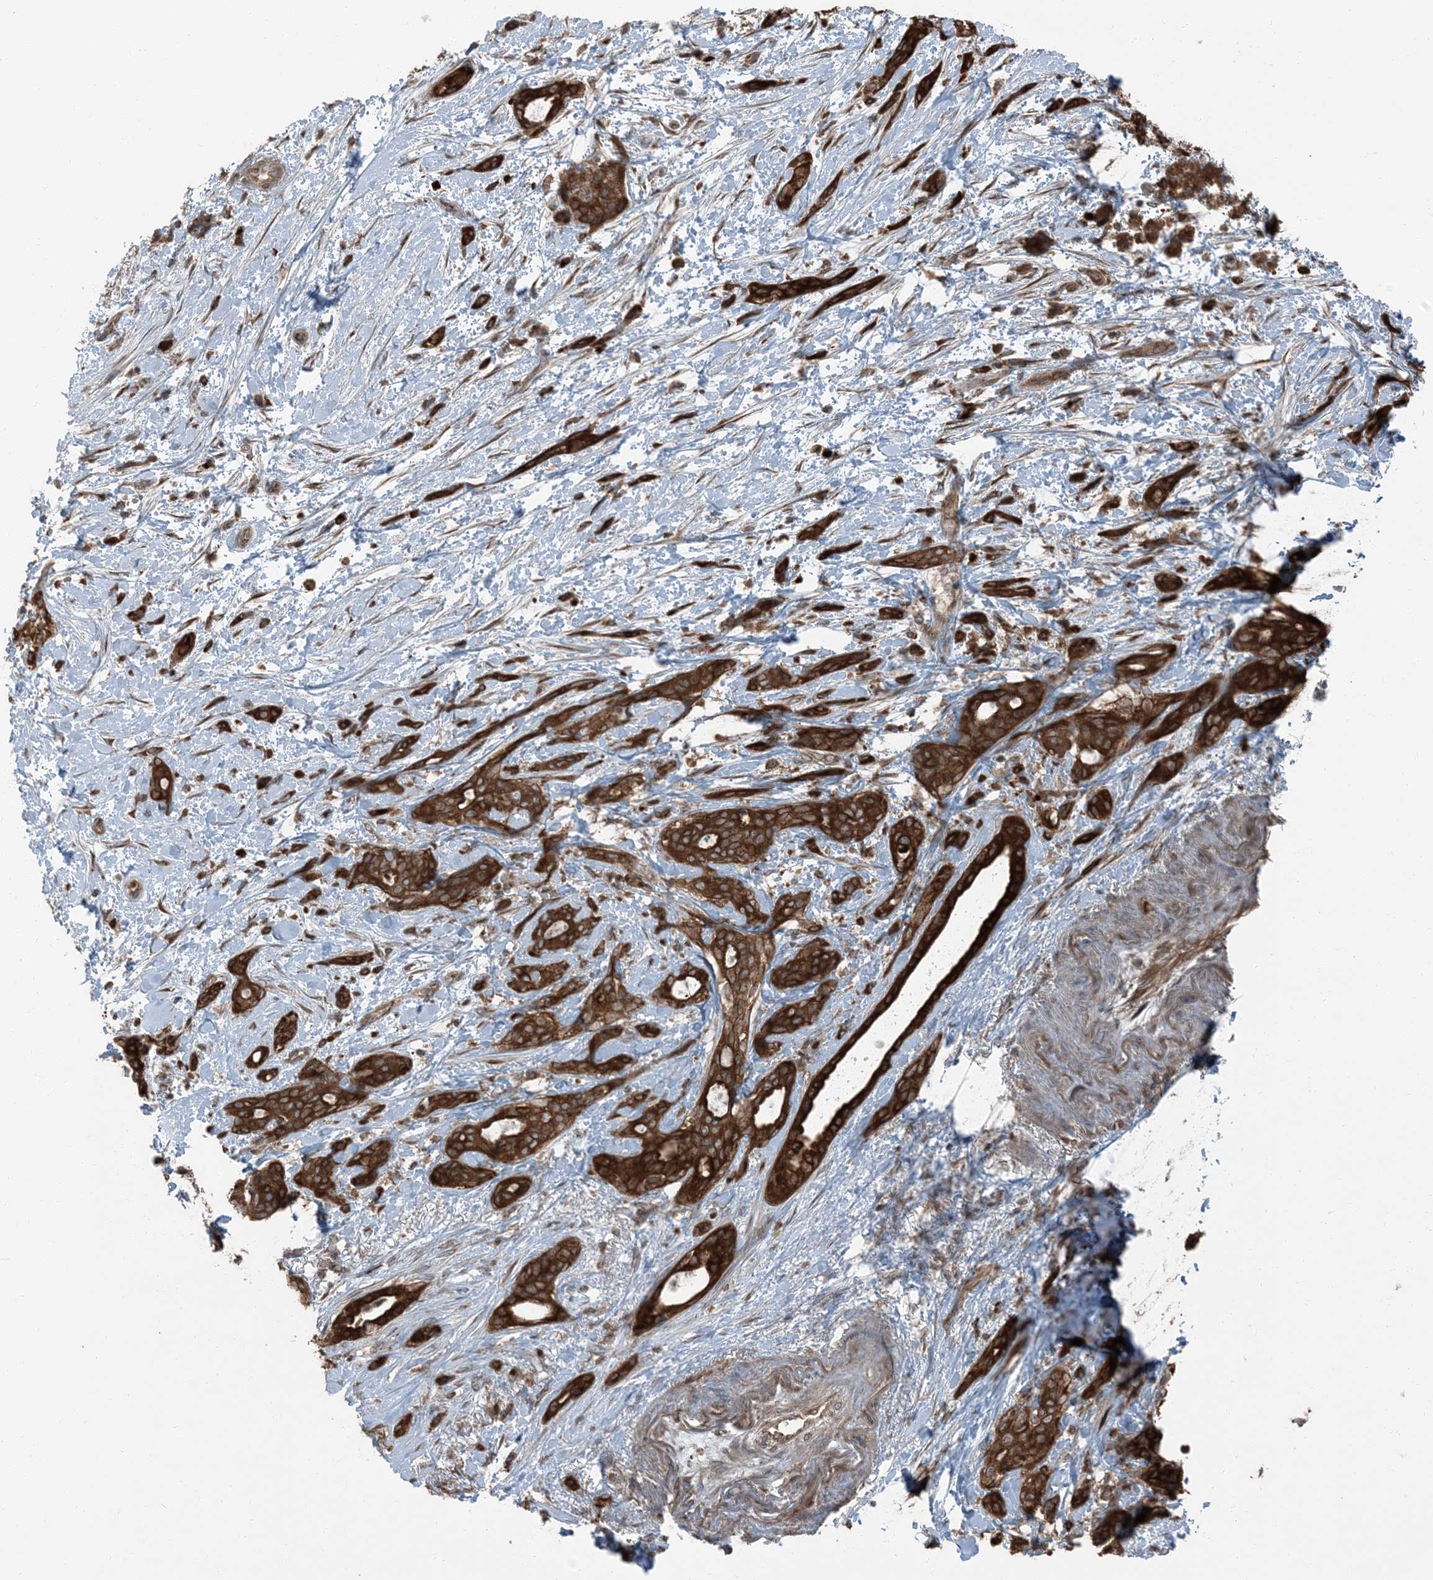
{"staining": {"intensity": "strong", "quantity": ">75%", "location": "cytoplasmic/membranous"}, "tissue": "pancreatic cancer", "cell_type": "Tumor cells", "image_type": "cancer", "snomed": [{"axis": "morphology", "description": "Normal tissue, NOS"}, {"axis": "morphology", "description": "Adenocarcinoma, NOS"}, {"axis": "topography", "description": "Pancreas"}, {"axis": "topography", "description": "Peripheral nerve tissue"}], "caption": "Protein expression analysis of human pancreatic cancer reveals strong cytoplasmic/membranous expression in about >75% of tumor cells.", "gene": "RAB3GAP1", "patient": {"sex": "female", "age": 63}}